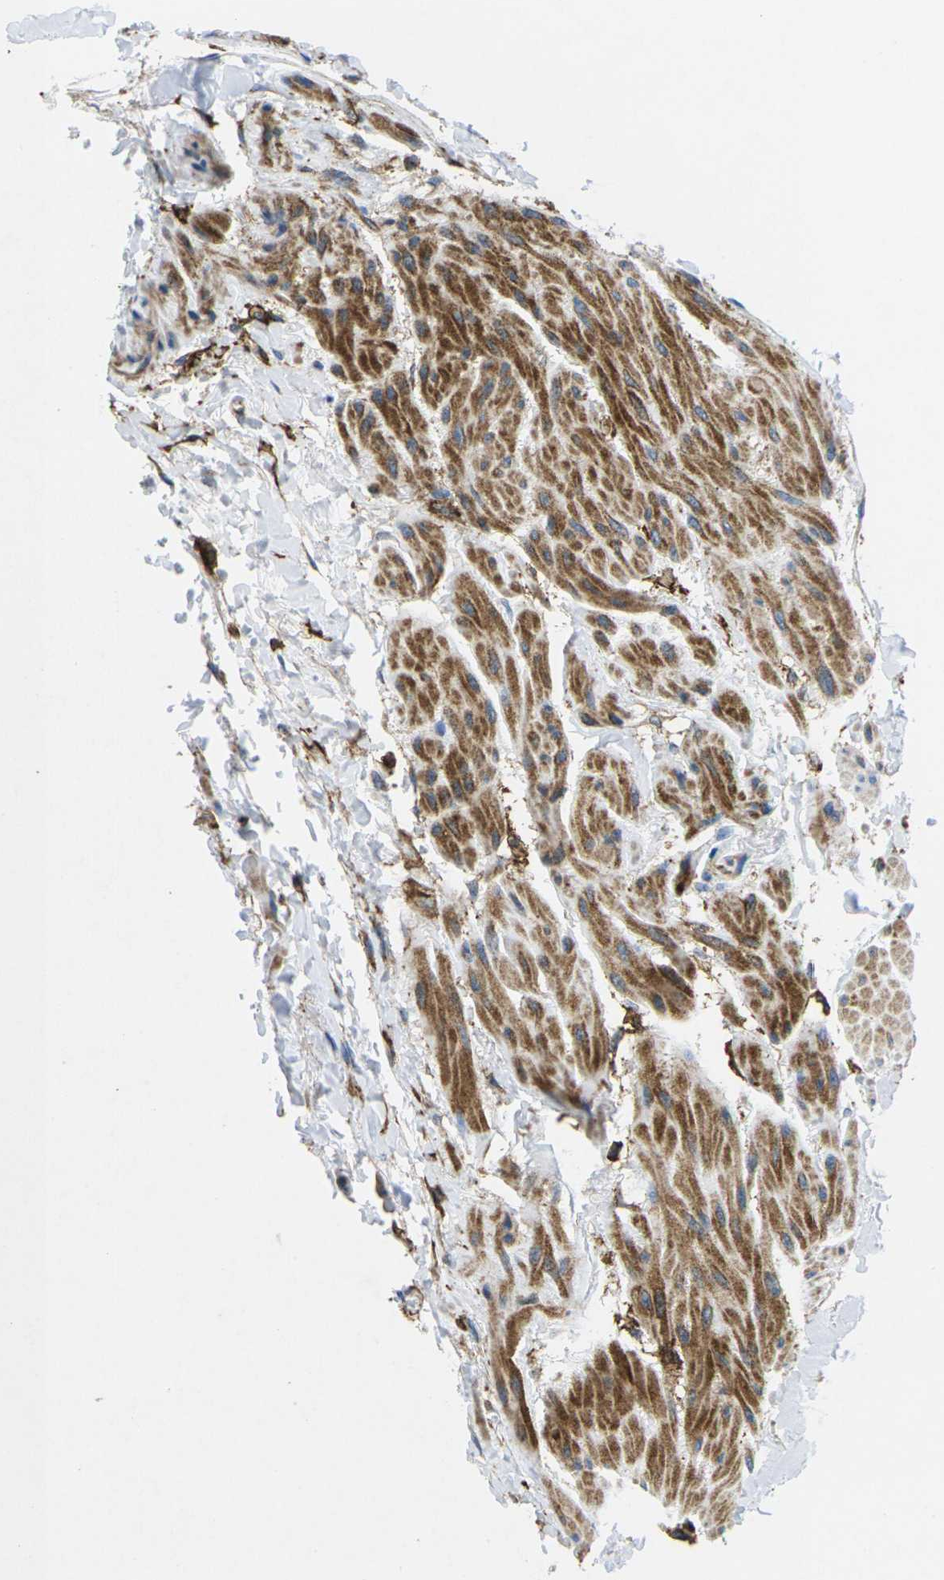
{"staining": {"intensity": "strong", "quantity": ">75%", "location": "cytoplasmic/membranous"}, "tissue": "urinary bladder", "cell_type": "Urothelial cells", "image_type": "normal", "snomed": [{"axis": "morphology", "description": "Normal tissue, NOS"}, {"axis": "topography", "description": "Urinary bladder"}], "caption": "Protein staining by immunohistochemistry (IHC) demonstrates strong cytoplasmic/membranous expression in about >75% of urothelial cells in normal urinary bladder. (Stains: DAB in brown, nuclei in blue, Microscopy: brightfield microscopy at high magnification).", "gene": "IQGAP1", "patient": {"sex": "female", "age": 79}}